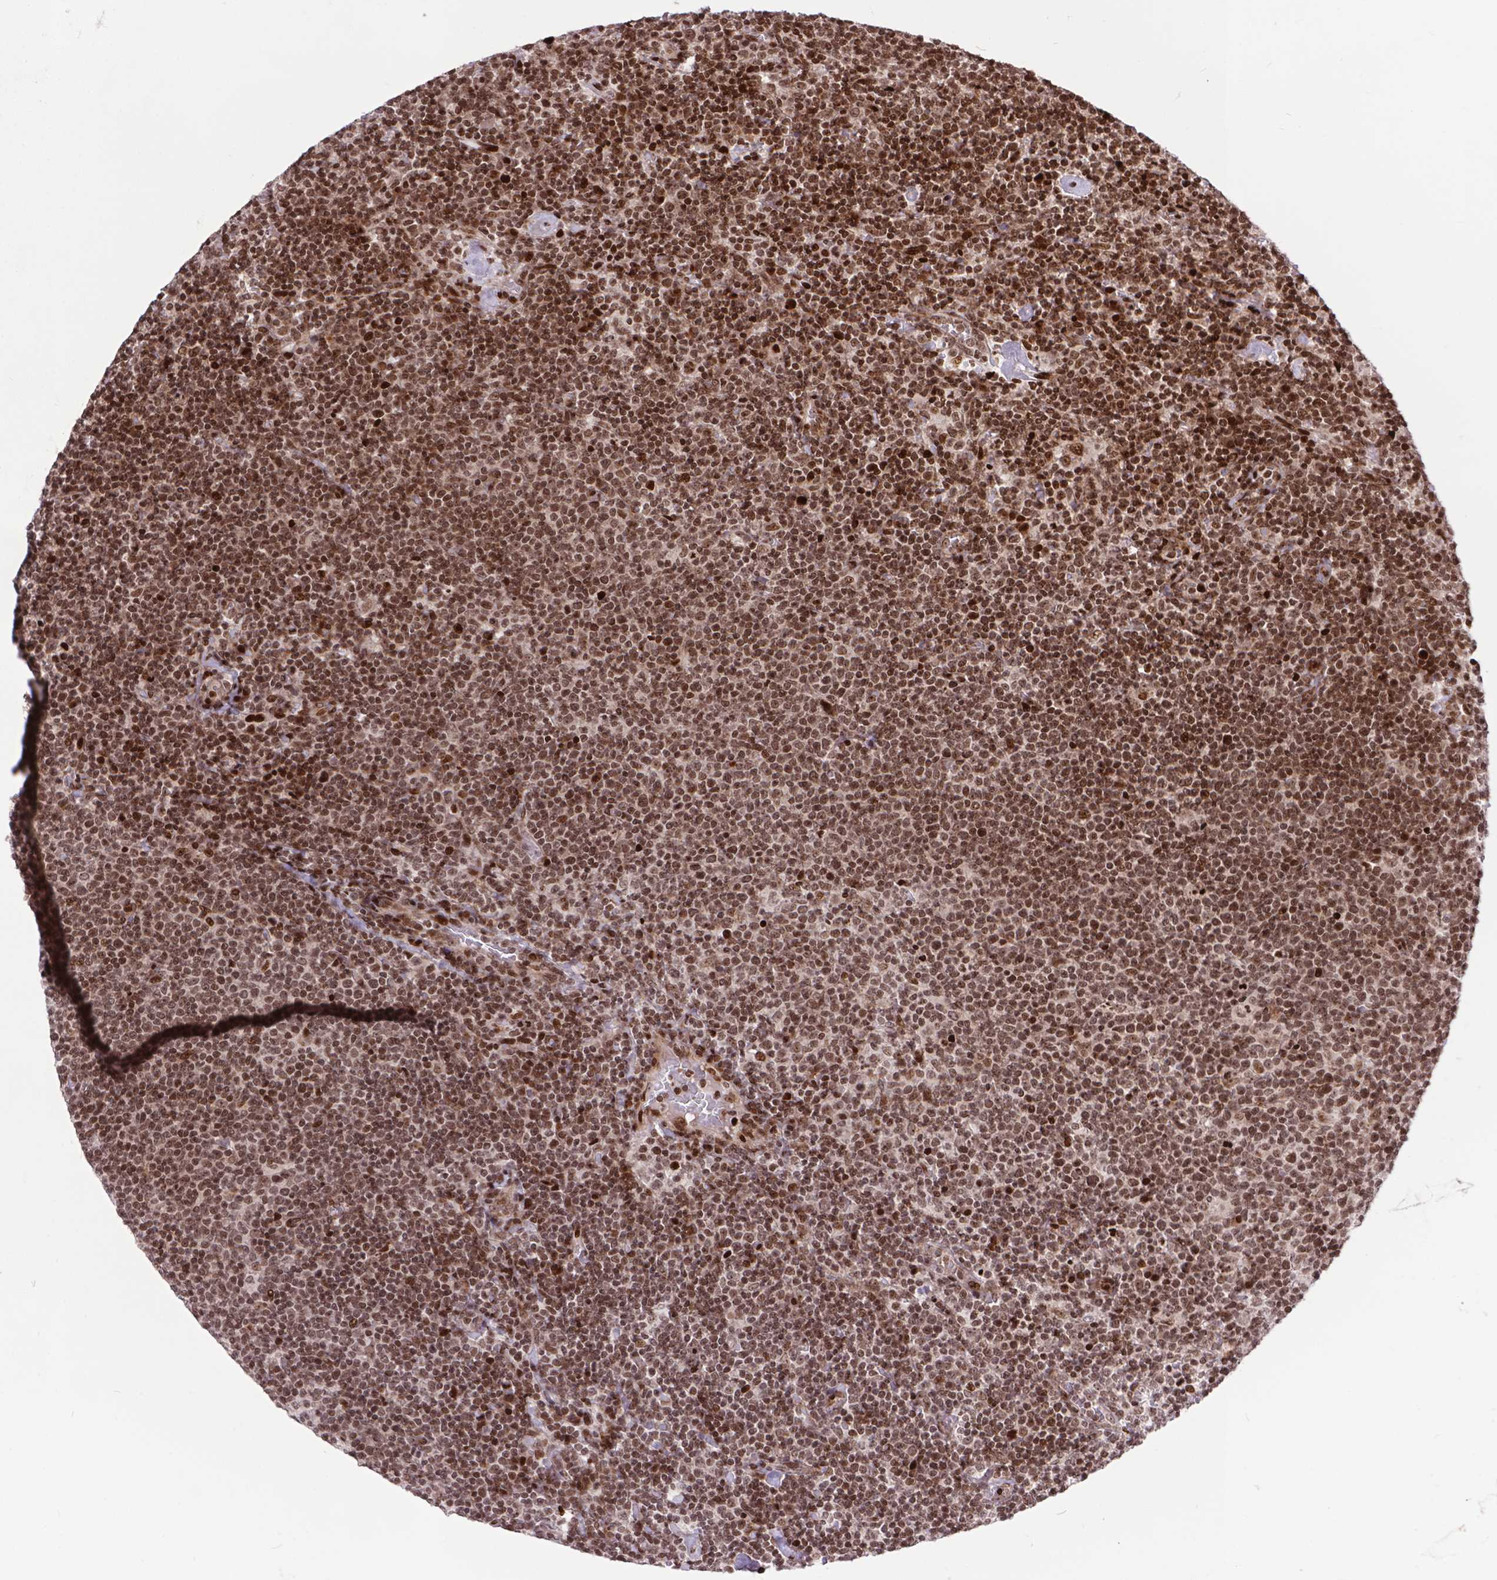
{"staining": {"intensity": "moderate", "quantity": ">75%", "location": "nuclear"}, "tissue": "lymphoma", "cell_type": "Tumor cells", "image_type": "cancer", "snomed": [{"axis": "morphology", "description": "Malignant lymphoma, non-Hodgkin's type, High grade"}, {"axis": "topography", "description": "Lymph node"}], "caption": "Tumor cells exhibit medium levels of moderate nuclear positivity in approximately >75% of cells in high-grade malignant lymphoma, non-Hodgkin's type.", "gene": "AMER1", "patient": {"sex": "male", "age": 61}}